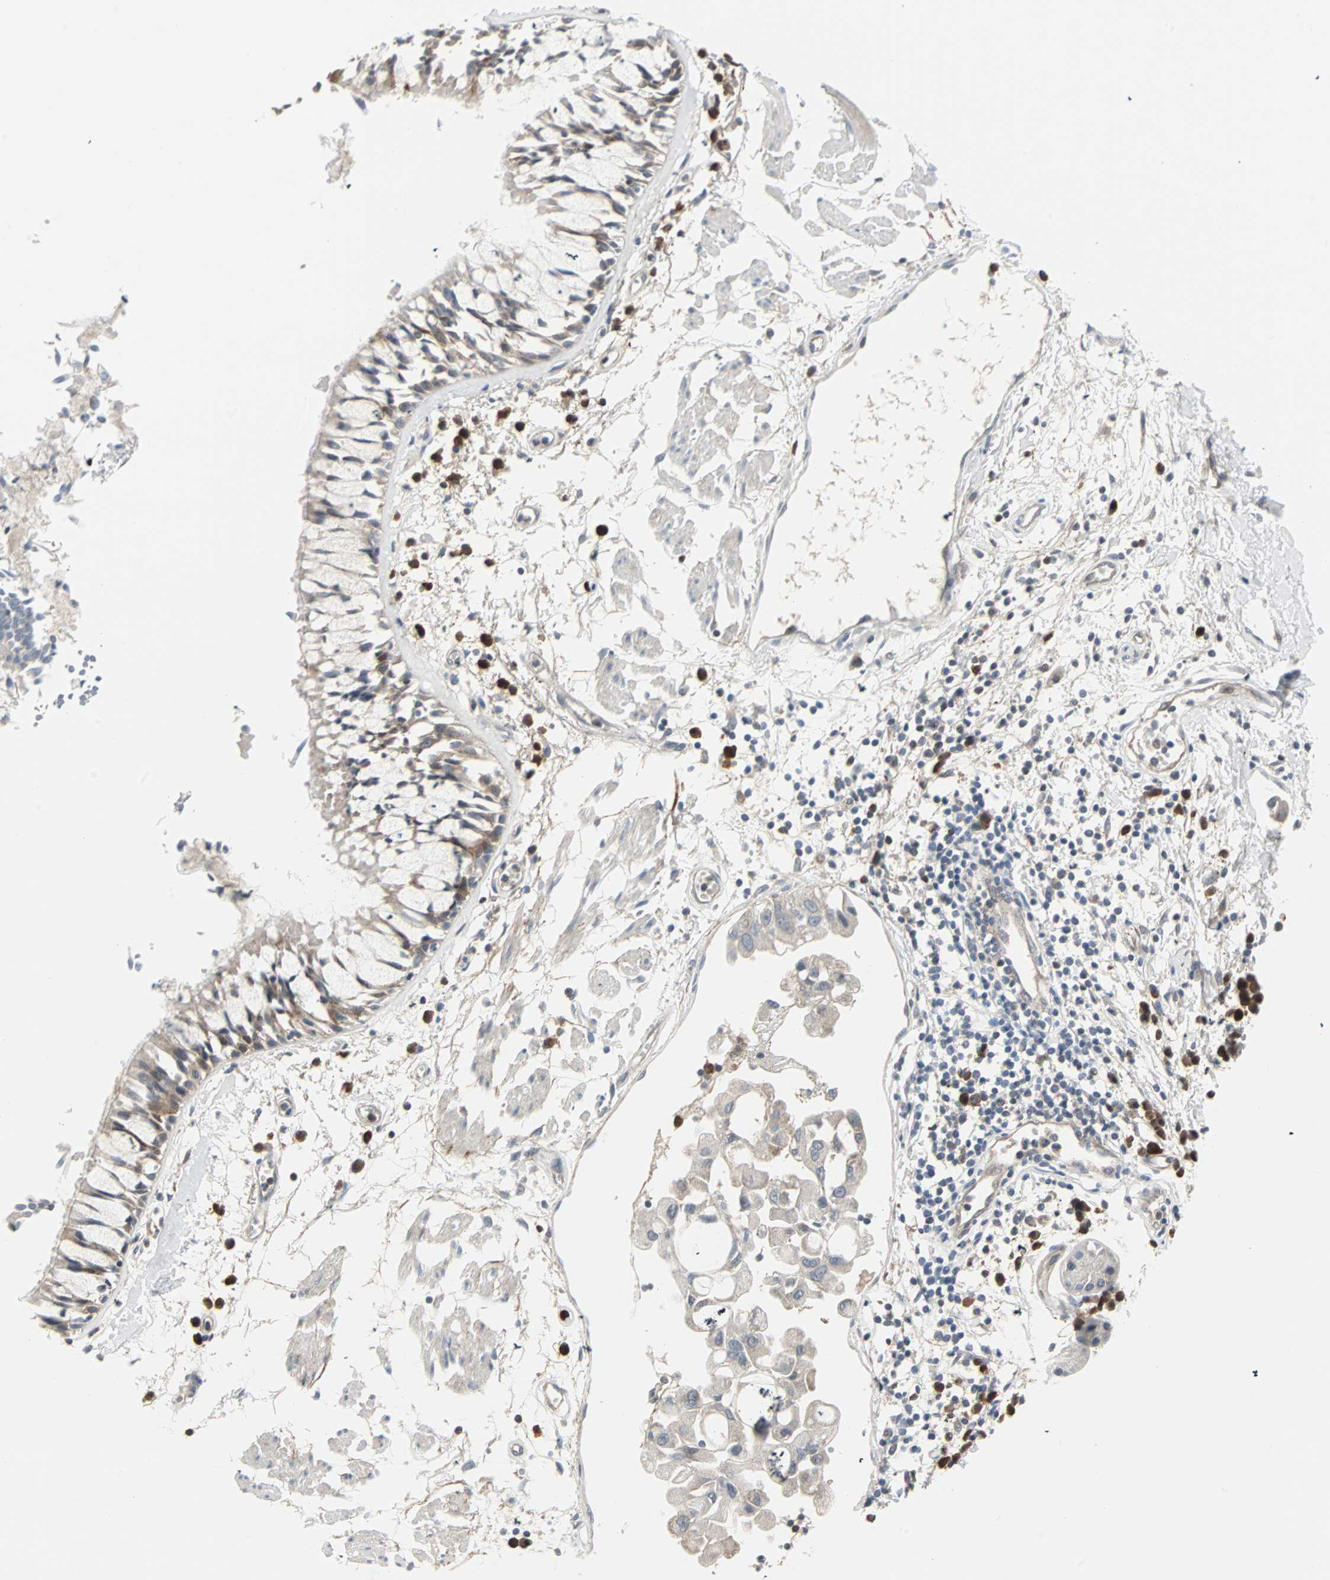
{"staining": {"intensity": "negative", "quantity": "none", "location": "none"}, "tissue": "adipose tissue", "cell_type": "Adipocytes", "image_type": "normal", "snomed": [{"axis": "morphology", "description": "Normal tissue, NOS"}, {"axis": "morphology", "description": "Adenocarcinoma, NOS"}, {"axis": "topography", "description": "Cartilage tissue"}, {"axis": "topography", "description": "Bronchus"}, {"axis": "topography", "description": "Lung"}], "caption": "Immunohistochemistry histopathology image of benign adipose tissue: adipose tissue stained with DAB shows no significant protein positivity in adipocytes.", "gene": "CASP3", "patient": {"sex": "female", "age": 67}}